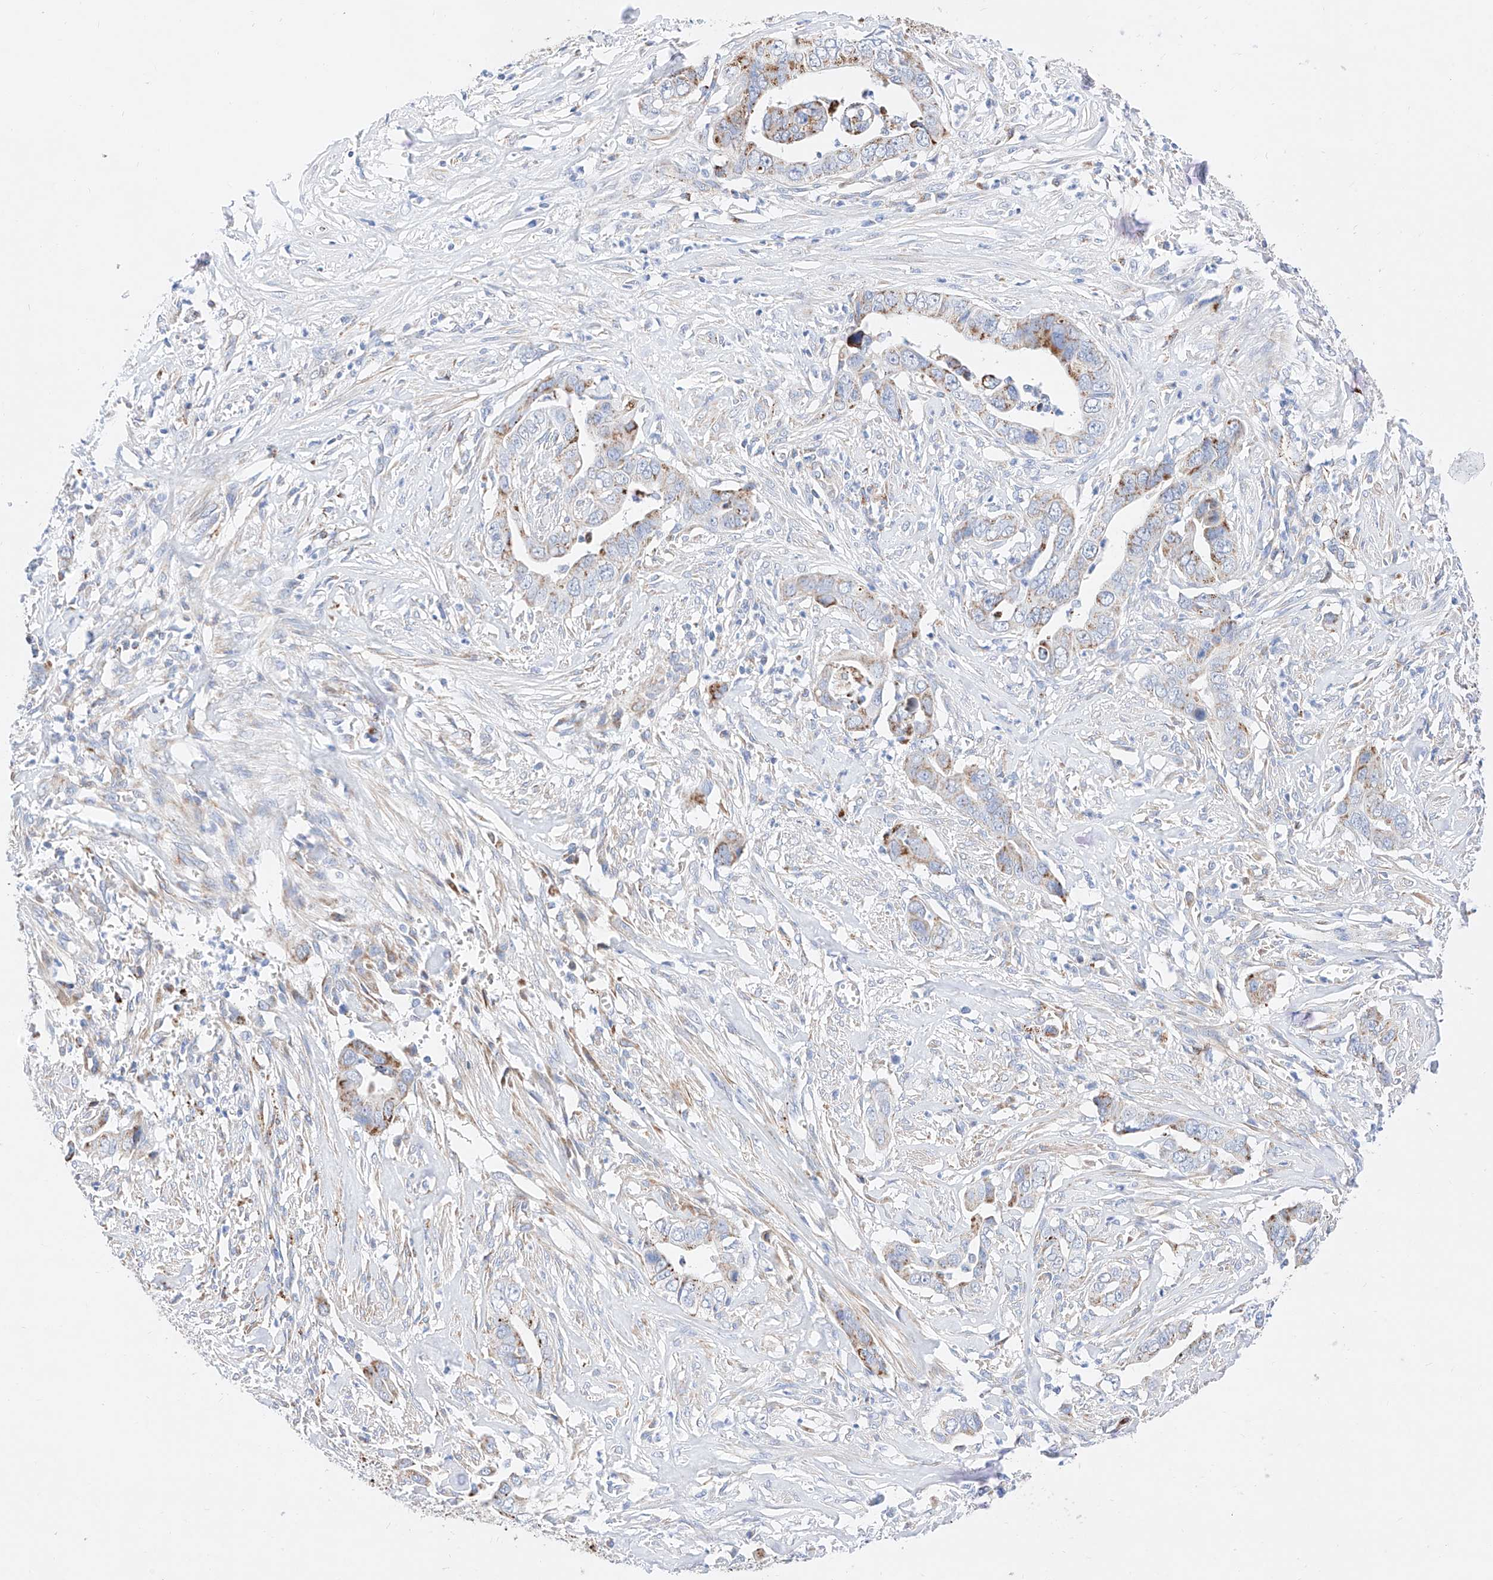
{"staining": {"intensity": "moderate", "quantity": "25%-75%", "location": "cytoplasmic/membranous"}, "tissue": "liver cancer", "cell_type": "Tumor cells", "image_type": "cancer", "snomed": [{"axis": "morphology", "description": "Cholangiocarcinoma"}, {"axis": "topography", "description": "Liver"}], "caption": "IHC (DAB (3,3'-diaminobenzidine)) staining of human liver cholangiocarcinoma exhibits moderate cytoplasmic/membranous protein positivity in approximately 25%-75% of tumor cells. (DAB IHC, brown staining for protein, blue staining for nuclei).", "gene": "C6orf62", "patient": {"sex": "female", "age": 79}}